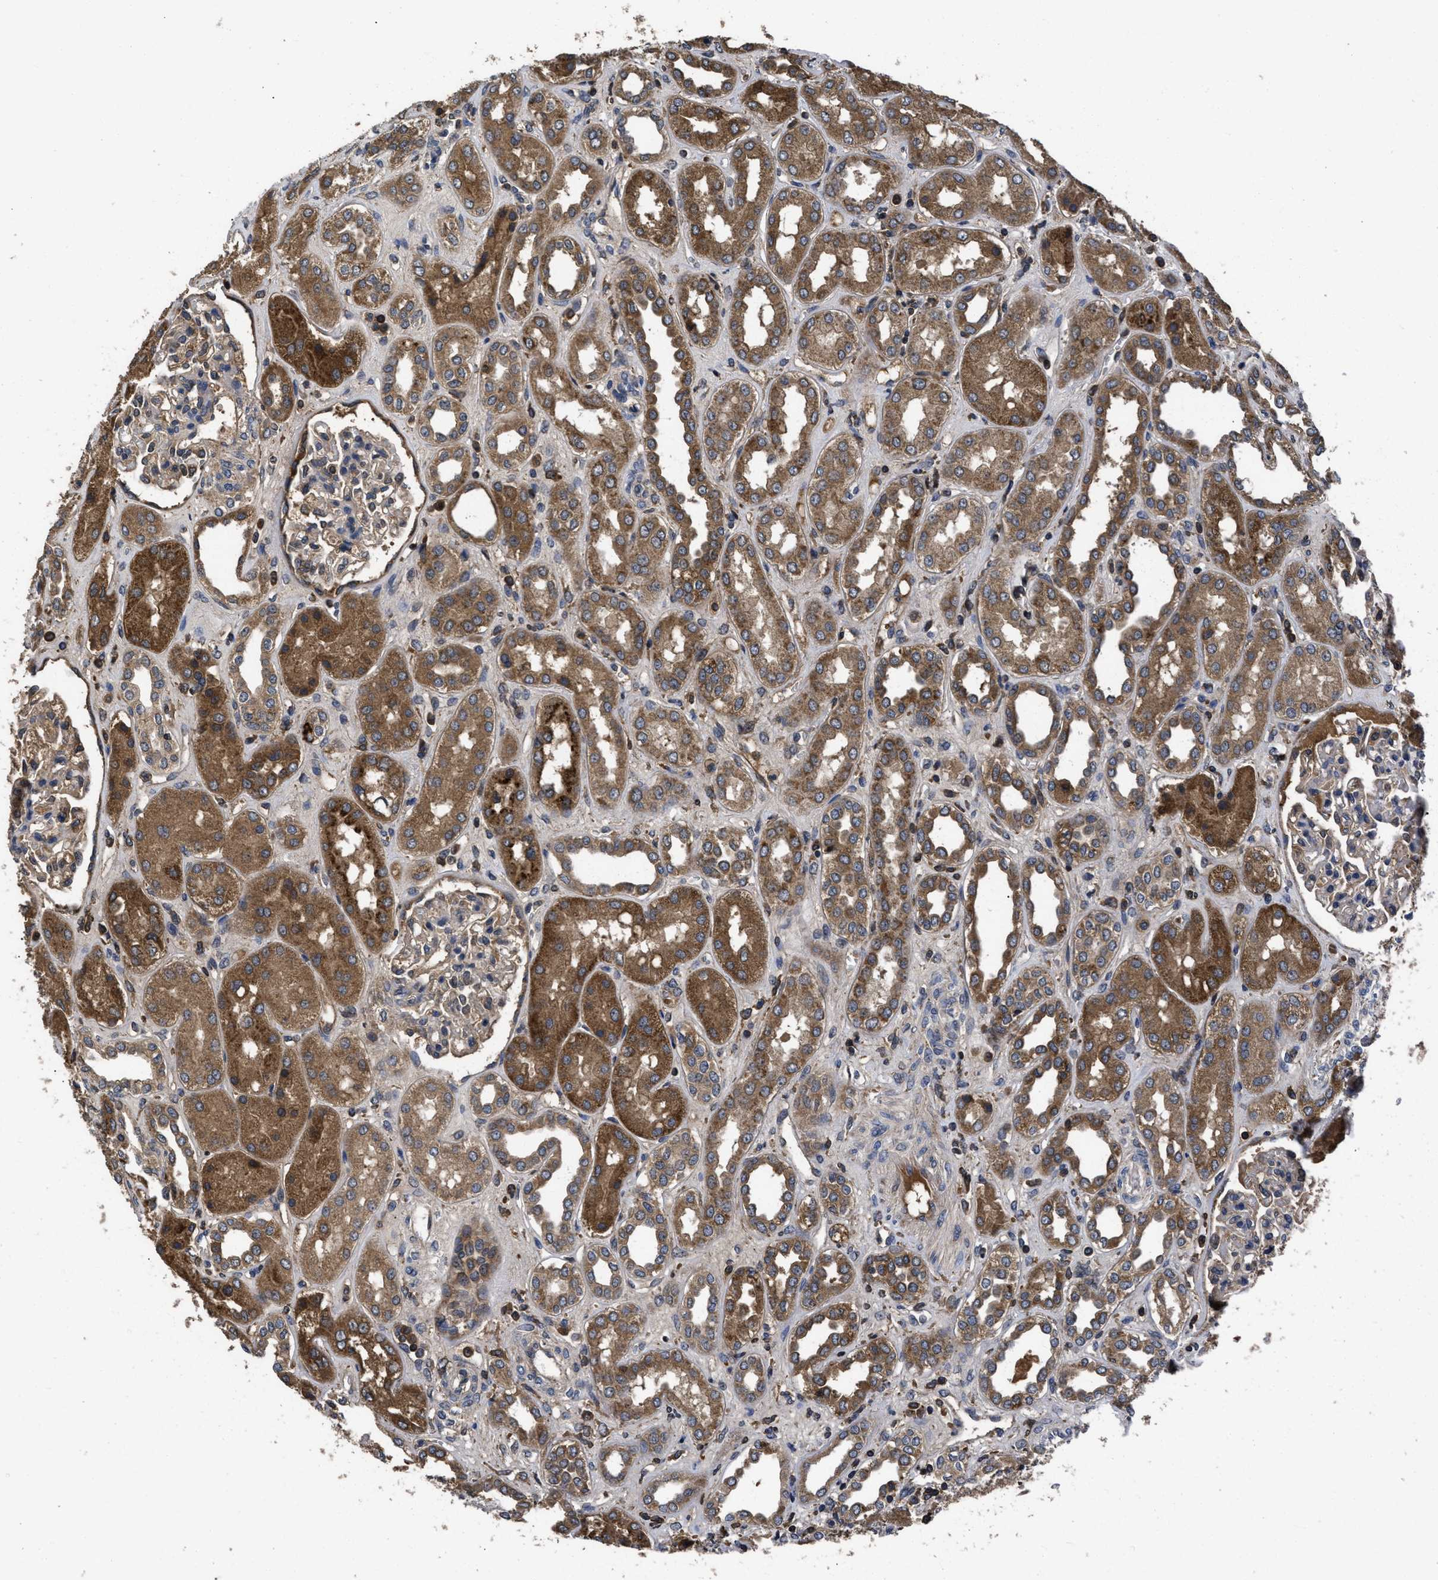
{"staining": {"intensity": "moderate", "quantity": "<25%", "location": "cytoplasmic/membranous"}, "tissue": "kidney", "cell_type": "Cells in glomeruli", "image_type": "normal", "snomed": [{"axis": "morphology", "description": "Normal tissue, NOS"}, {"axis": "topography", "description": "Kidney"}], "caption": "Moderate cytoplasmic/membranous expression is present in about <25% of cells in glomeruli in unremarkable kidney. (DAB IHC with brightfield microscopy, high magnification).", "gene": "LRRC3", "patient": {"sex": "male", "age": 59}}